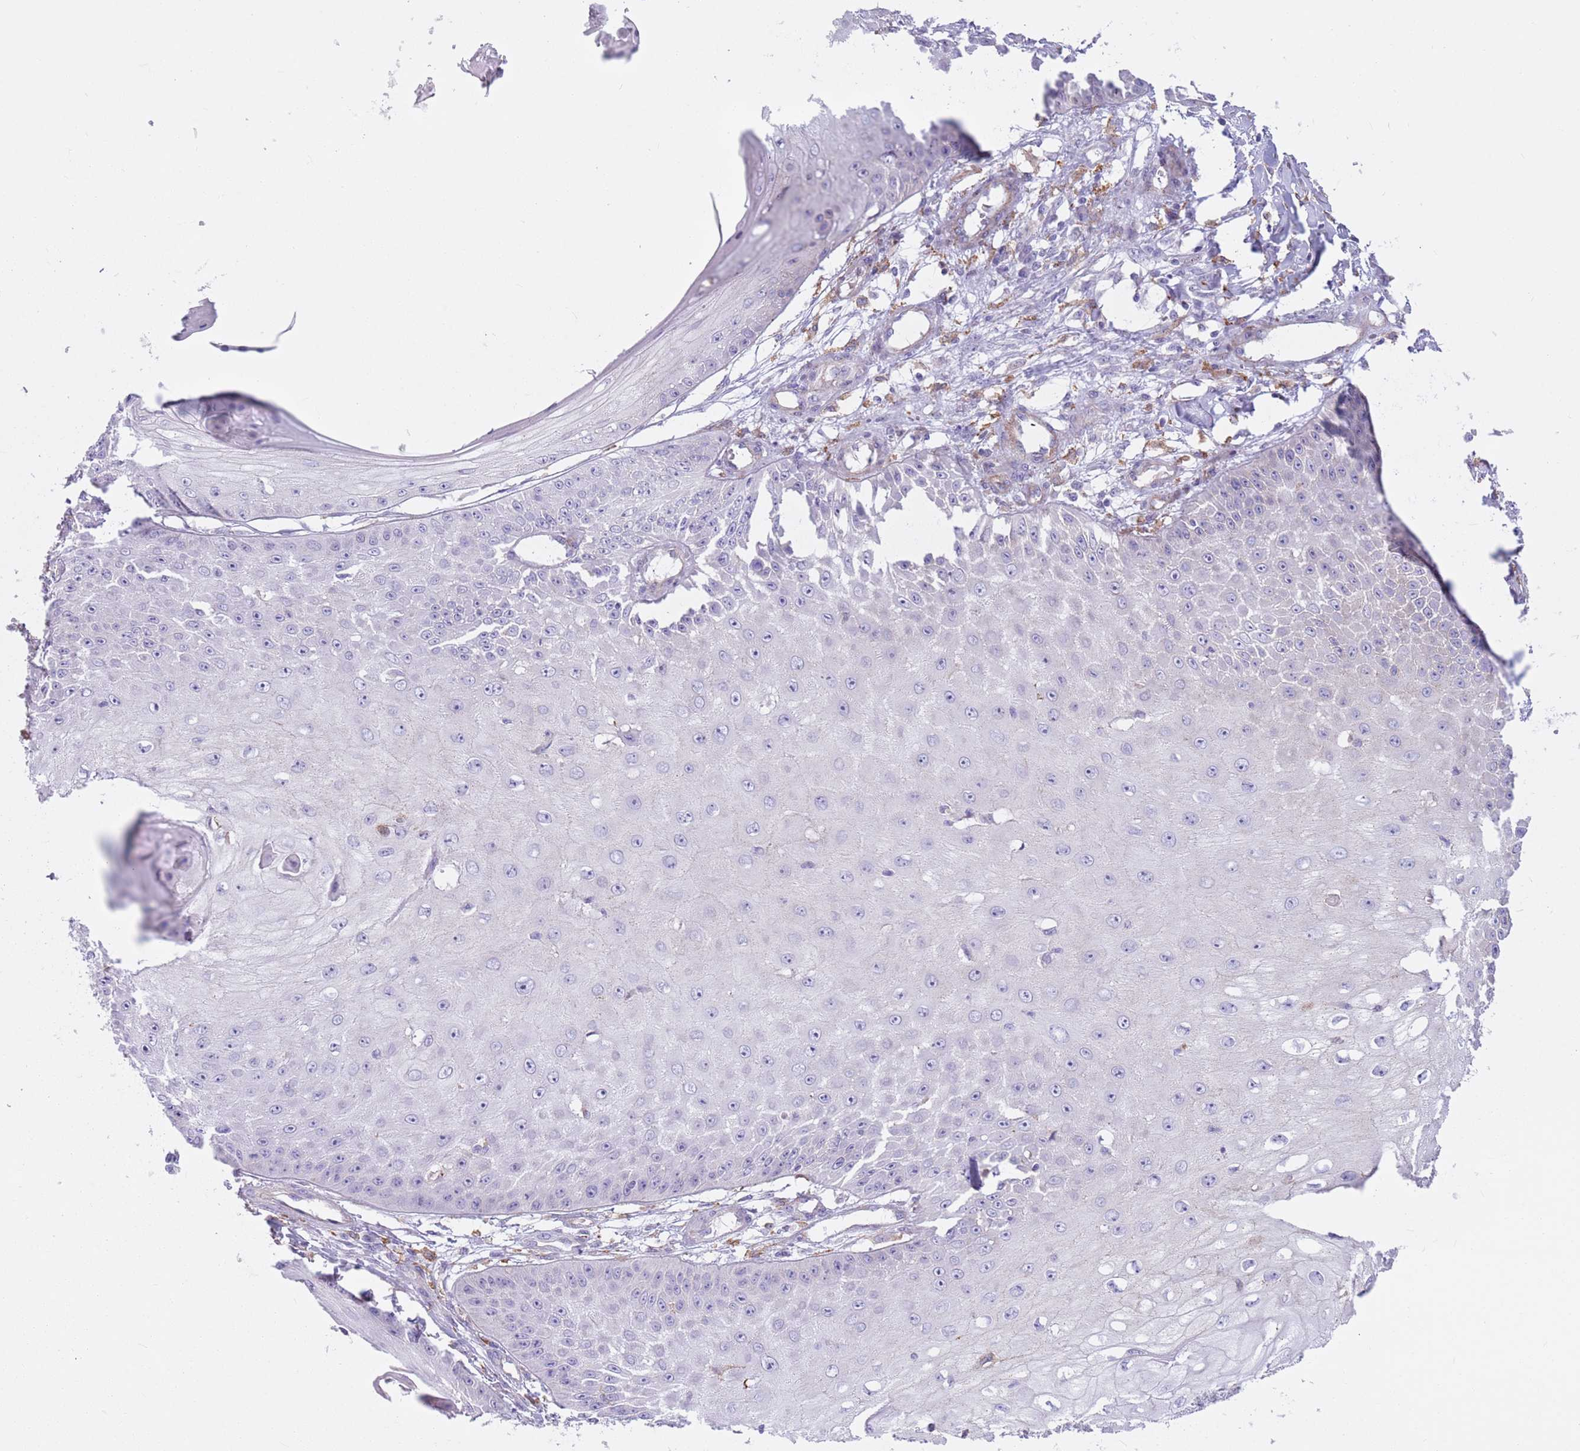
{"staining": {"intensity": "negative", "quantity": "none", "location": "none"}, "tissue": "skin cancer", "cell_type": "Tumor cells", "image_type": "cancer", "snomed": [{"axis": "morphology", "description": "Squamous cell carcinoma, NOS"}, {"axis": "topography", "description": "Skin"}], "caption": "This is an IHC histopathology image of skin cancer. There is no expression in tumor cells.", "gene": "SNX6", "patient": {"sex": "male", "age": 70}}